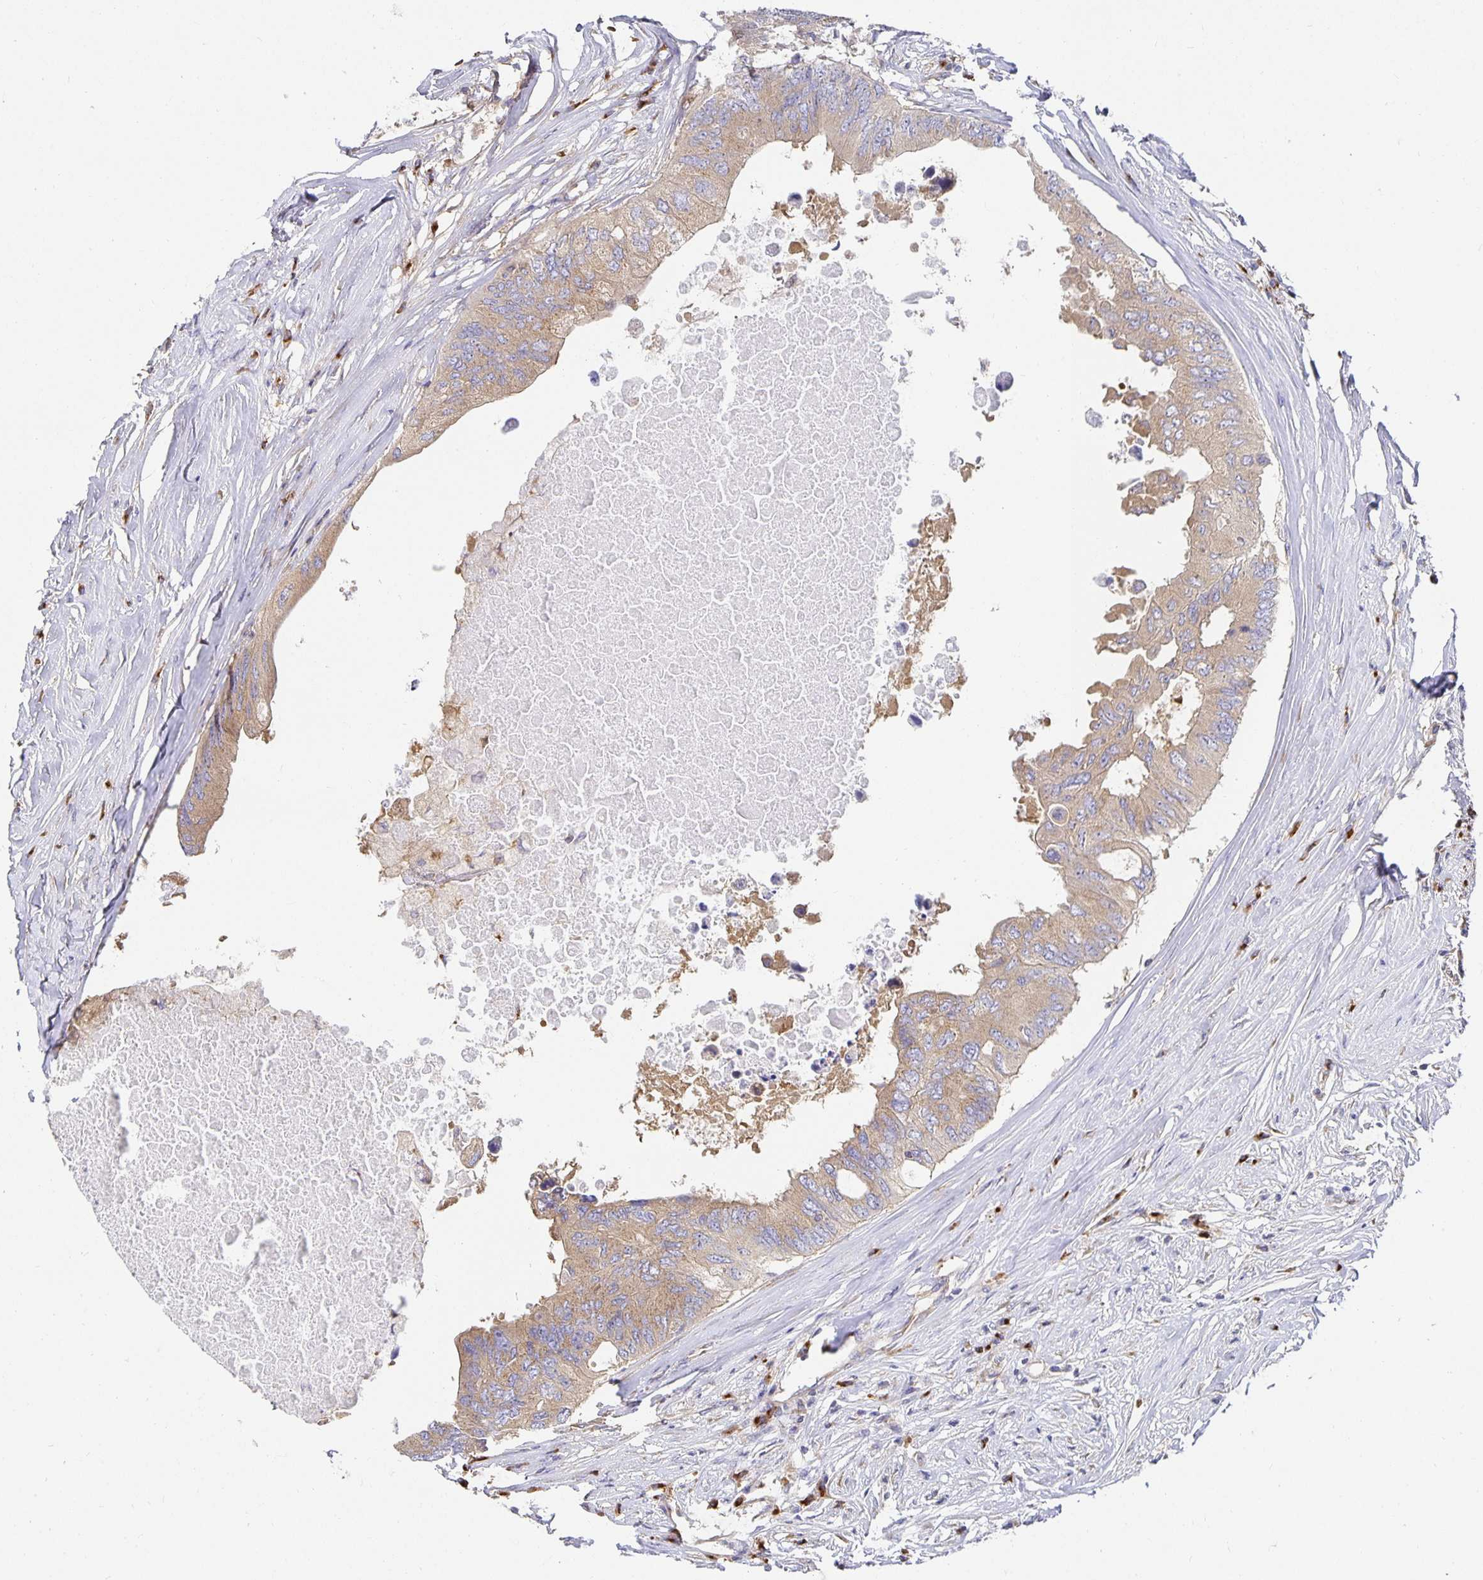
{"staining": {"intensity": "weak", "quantity": ">75%", "location": "cytoplasmic/membranous"}, "tissue": "colorectal cancer", "cell_type": "Tumor cells", "image_type": "cancer", "snomed": [{"axis": "morphology", "description": "Adenocarcinoma, NOS"}, {"axis": "topography", "description": "Colon"}], "caption": "Brown immunohistochemical staining in human colorectal cancer (adenocarcinoma) demonstrates weak cytoplasmic/membranous staining in approximately >75% of tumor cells.", "gene": "USO1", "patient": {"sex": "male", "age": 71}}